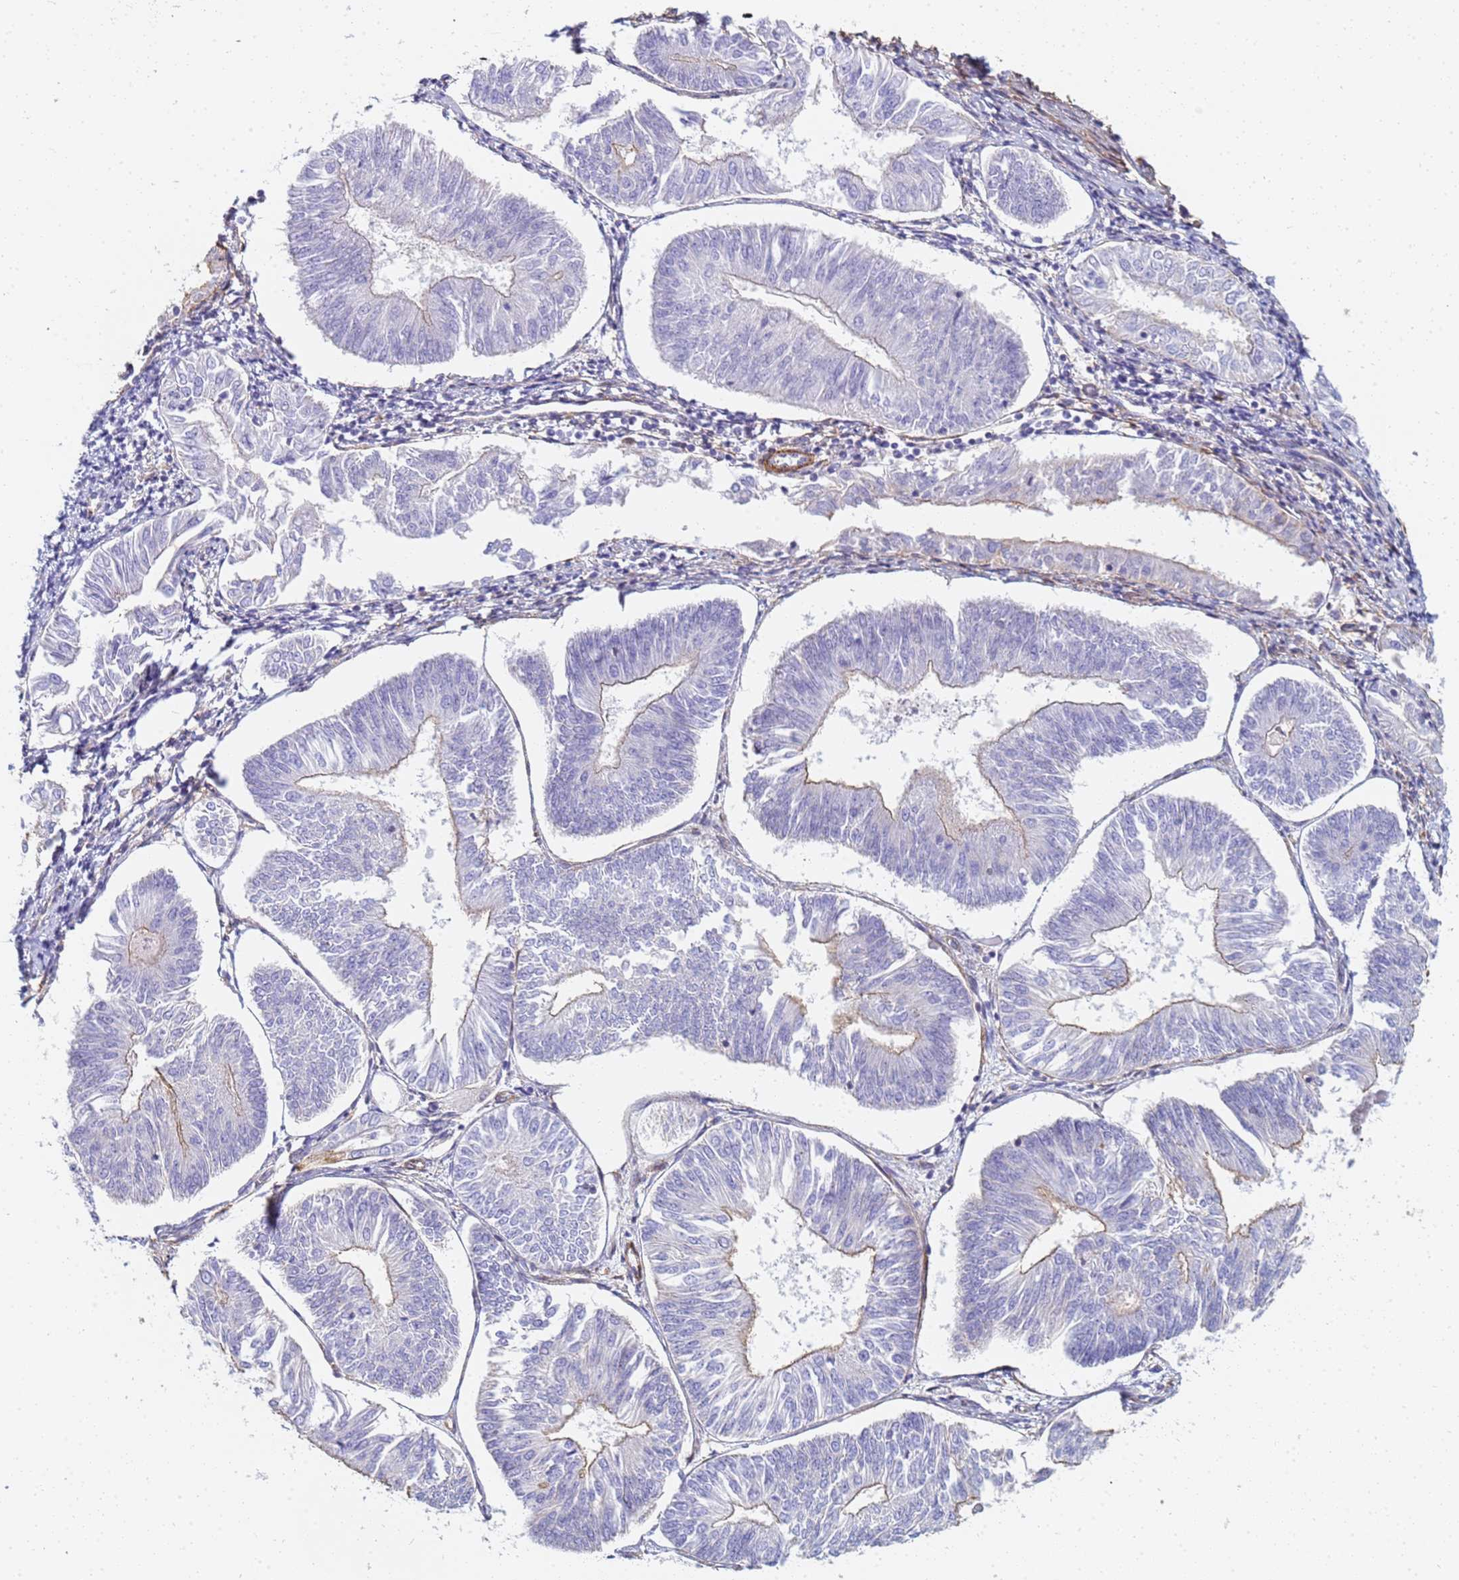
{"staining": {"intensity": "moderate", "quantity": "<25%", "location": "cytoplasmic/membranous"}, "tissue": "endometrial cancer", "cell_type": "Tumor cells", "image_type": "cancer", "snomed": [{"axis": "morphology", "description": "Adenocarcinoma, NOS"}, {"axis": "topography", "description": "Endometrium"}], "caption": "Adenocarcinoma (endometrial) was stained to show a protein in brown. There is low levels of moderate cytoplasmic/membranous staining in approximately <25% of tumor cells.", "gene": "TPM1", "patient": {"sex": "female", "age": 58}}